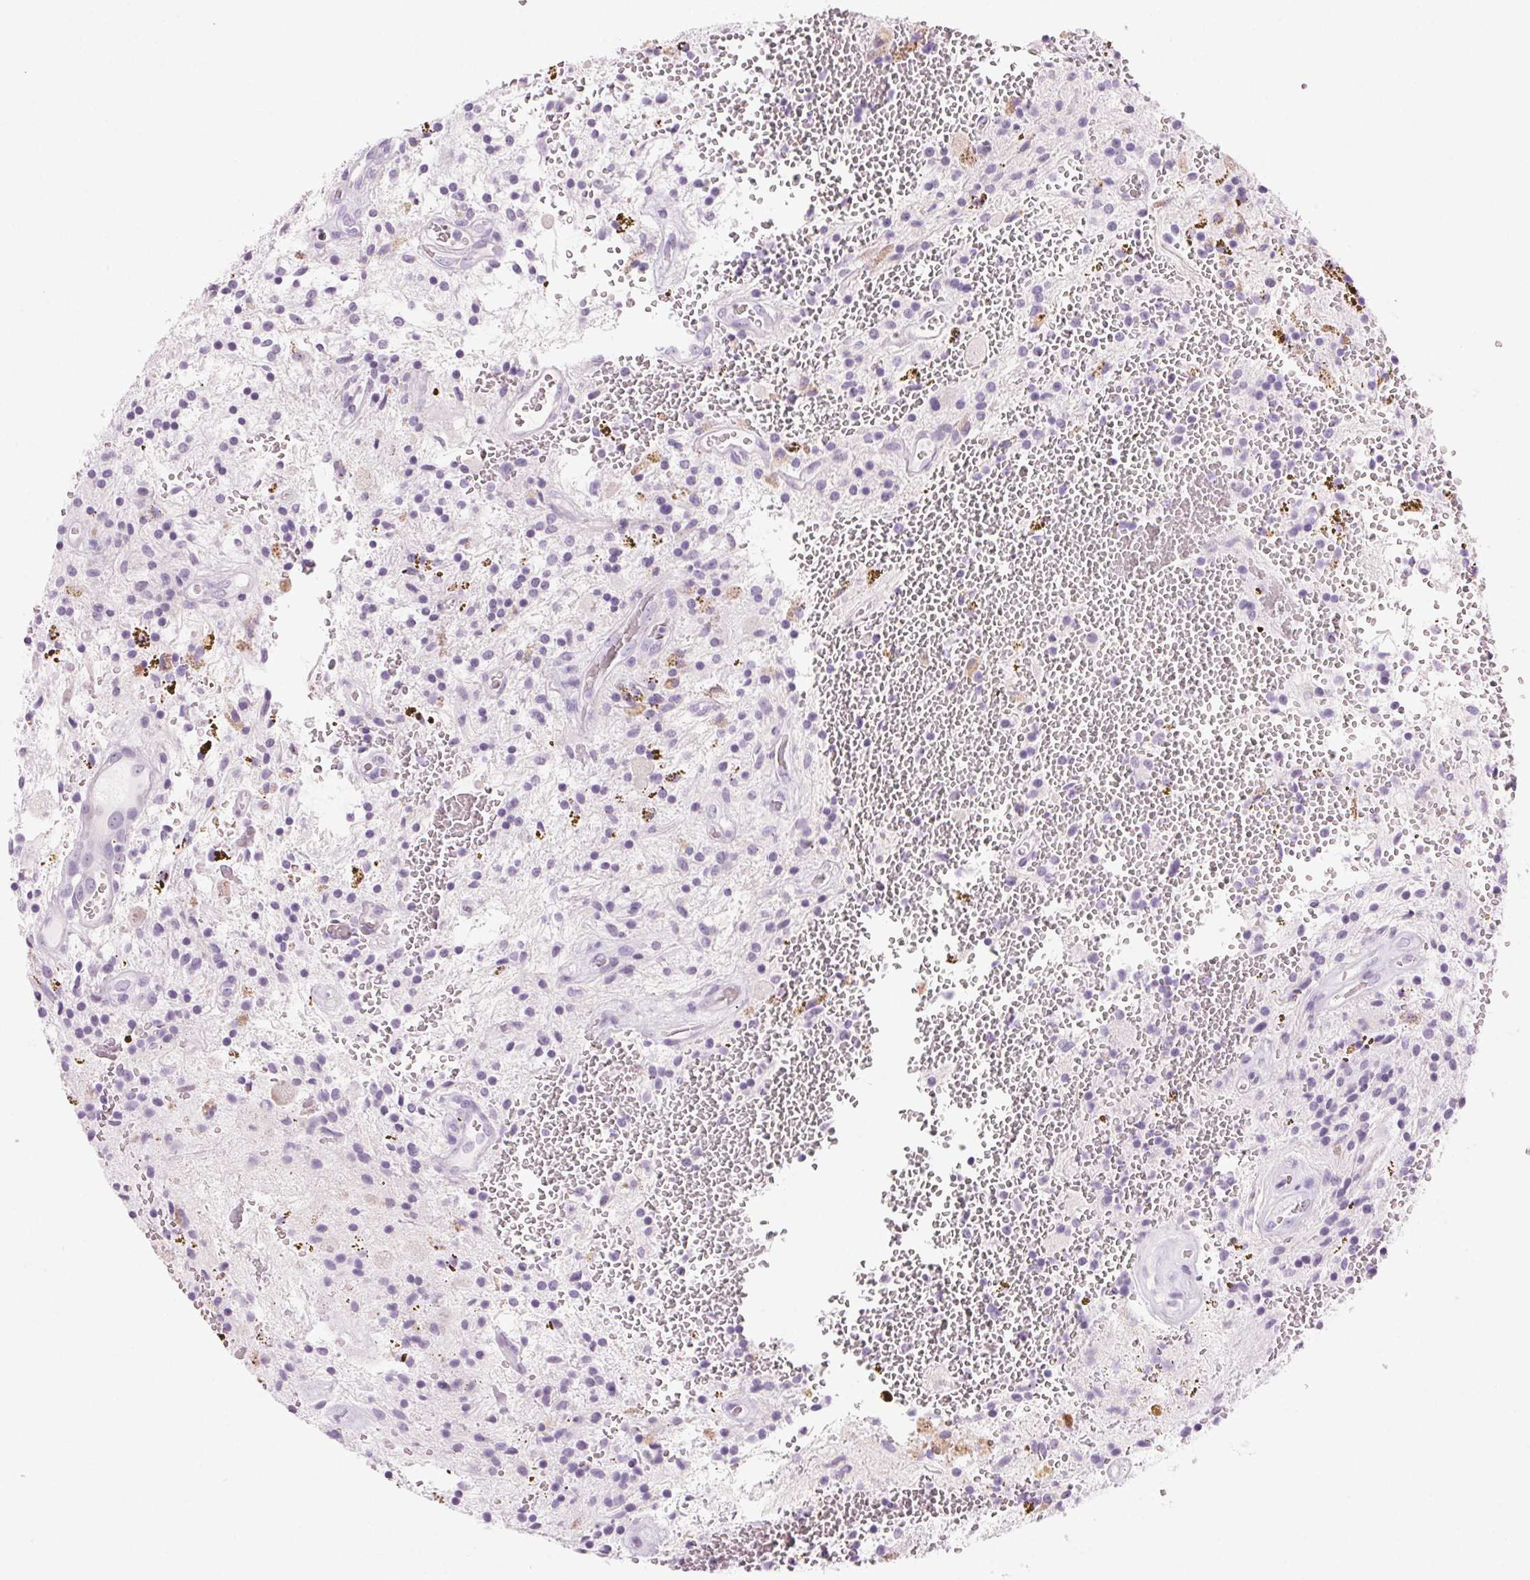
{"staining": {"intensity": "negative", "quantity": "none", "location": "none"}, "tissue": "glioma", "cell_type": "Tumor cells", "image_type": "cancer", "snomed": [{"axis": "morphology", "description": "Glioma, malignant, Low grade"}, {"axis": "topography", "description": "Cerebellum"}], "caption": "IHC micrograph of low-grade glioma (malignant) stained for a protein (brown), which exhibits no staining in tumor cells.", "gene": "LRP2", "patient": {"sex": "female", "age": 14}}